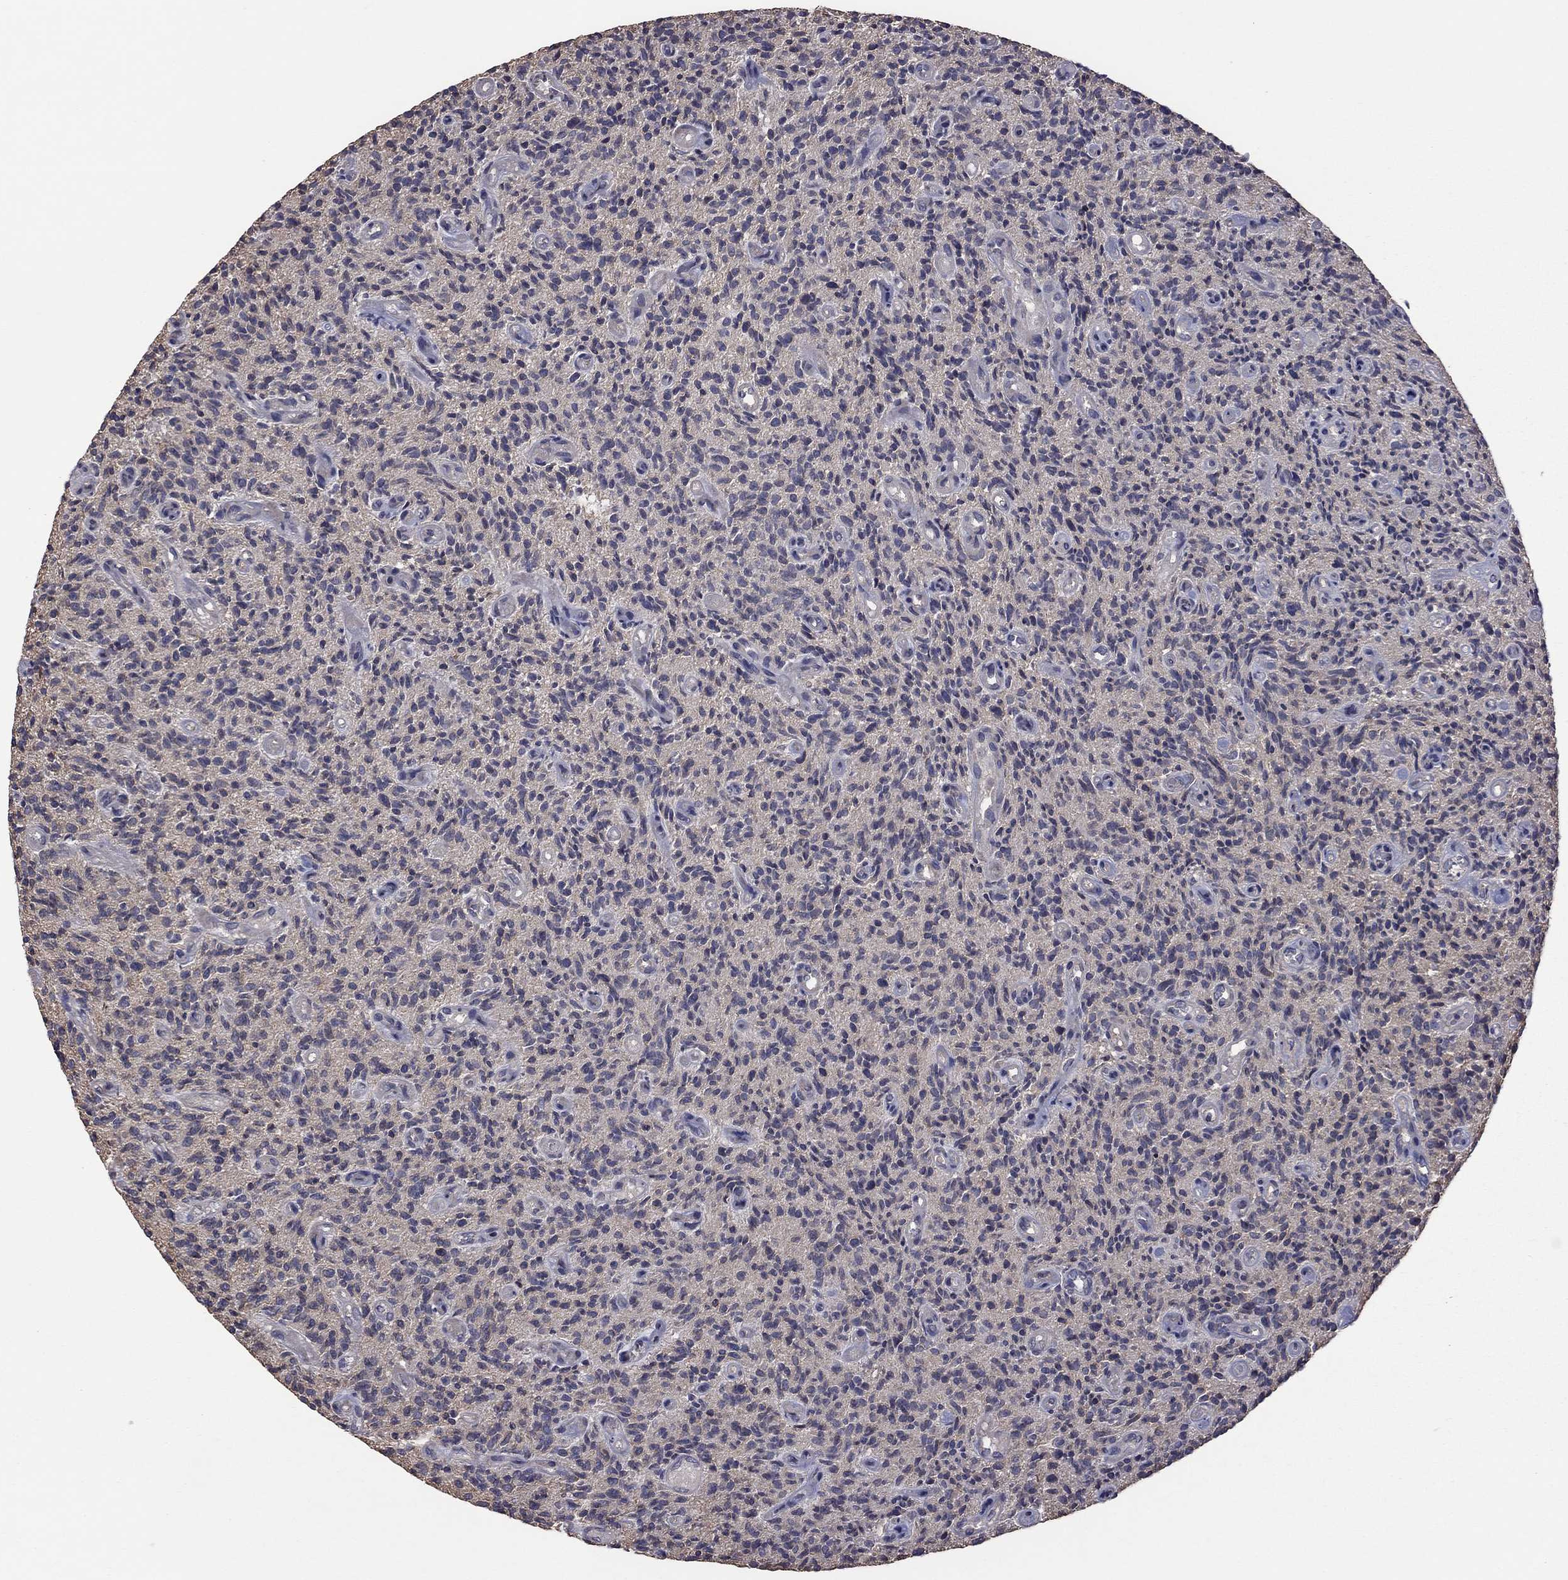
{"staining": {"intensity": "negative", "quantity": "none", "location": "none"}, "tissue": "glioma", "cell_type": "Tumor cells", "image_type": "cancer", "snomed": [{"axis": "morphology", "description": "Glioma, malignant, High grade"}, {"axis": "topography", "description": "Brain"}], "caption": "DAB immunohistochemical staining of human glioma displays no significant positivity in tumor cells.", "gene": "TSNARE1", "patient": {"sex": "male", "age": 64}}